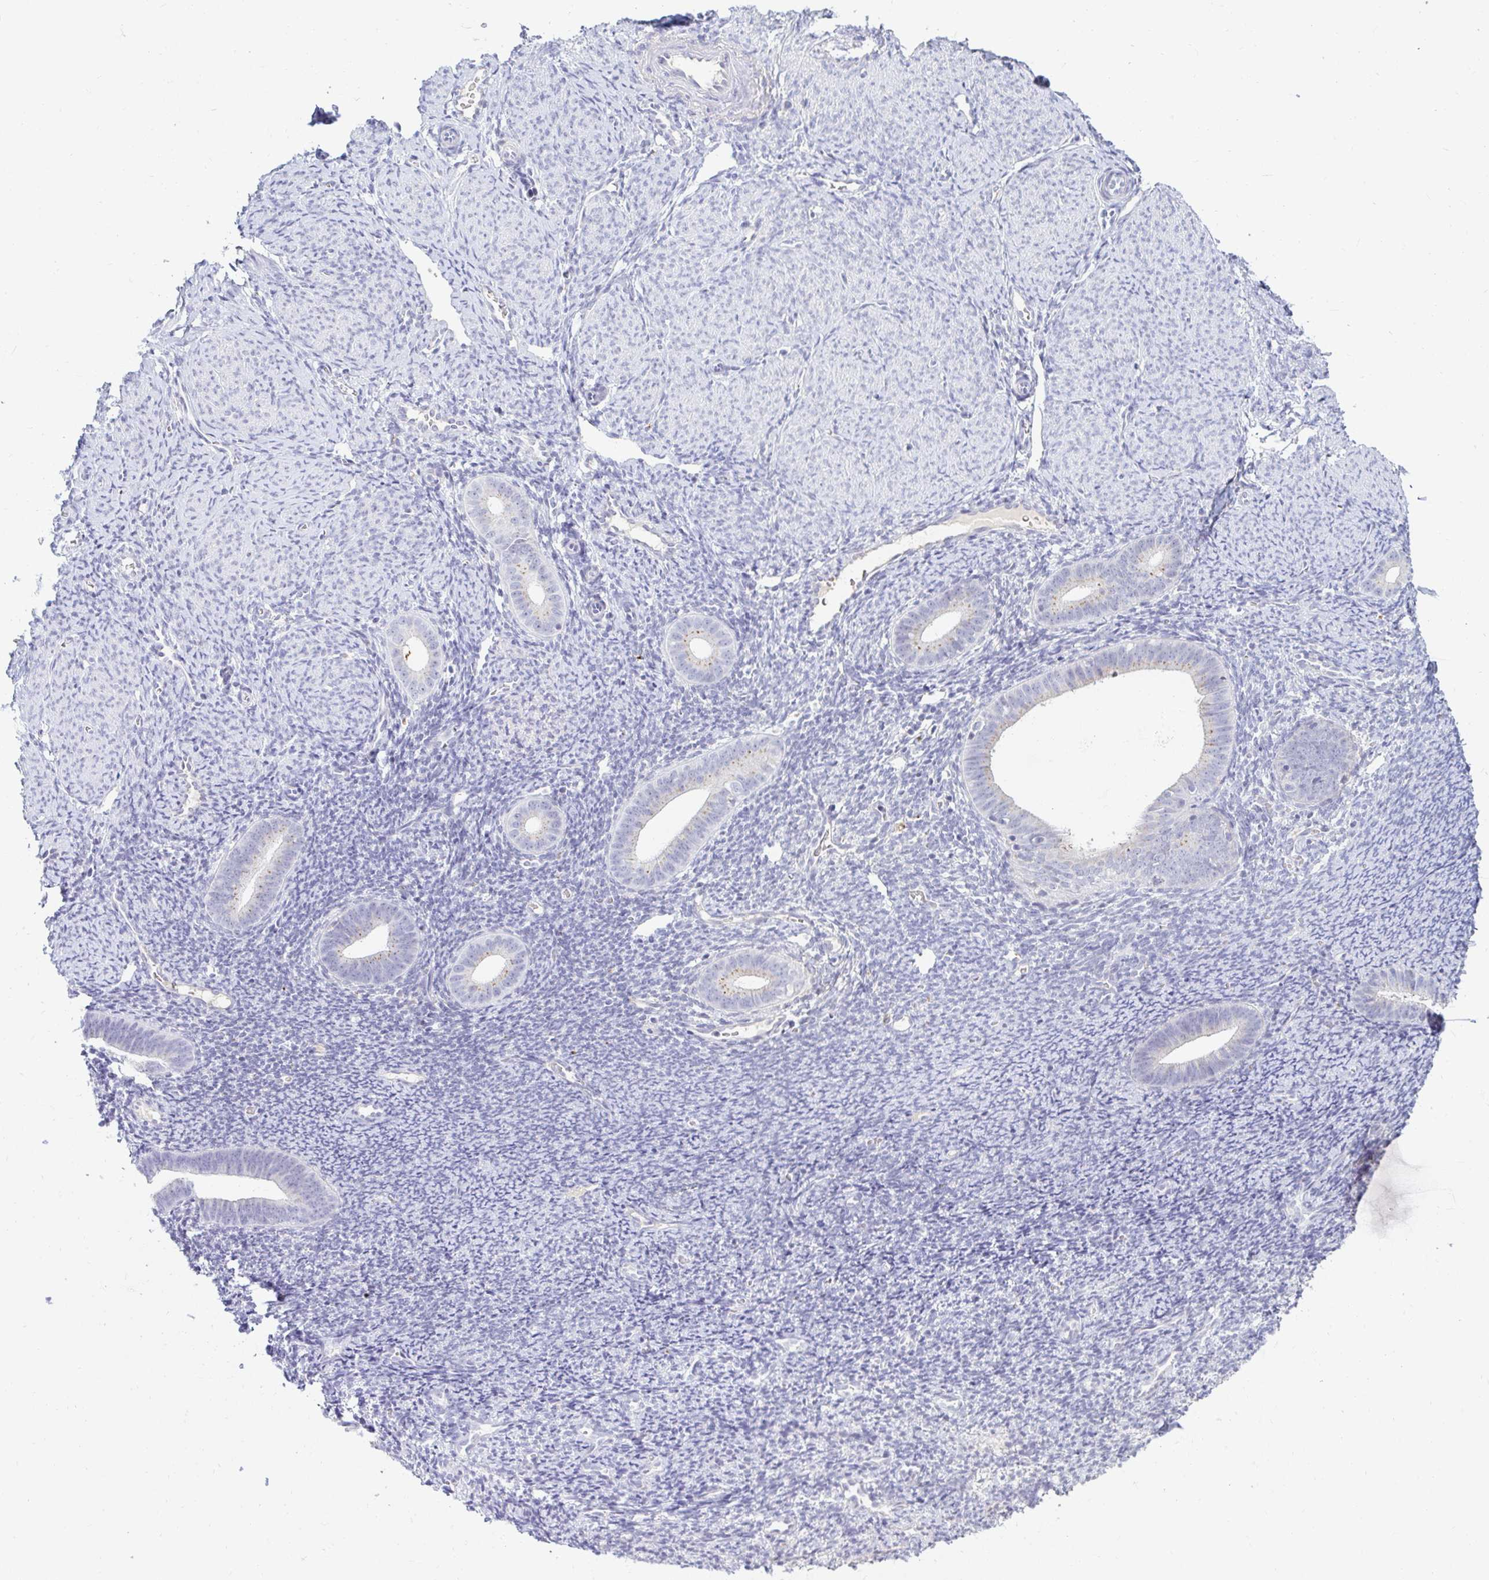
{"staining": {"intensity": "negative", "quantity": "none", "location": "none"}, "tissue": "endometrium", "cell_type": "Cells in endometrial stroma", "image_type": "normal", "snomed": [{"axis": "morphology", "description": "Normal tissue, NOS"}, {"axis": "topography", "description": "Endometrium"}], "caption": "DAB immunohistochemical staining of normal human endometrium displays no significant staining in cells in endometrial stroma.", "gene": "OR51D1", "patient": {"sex": "female", "age": 39}}